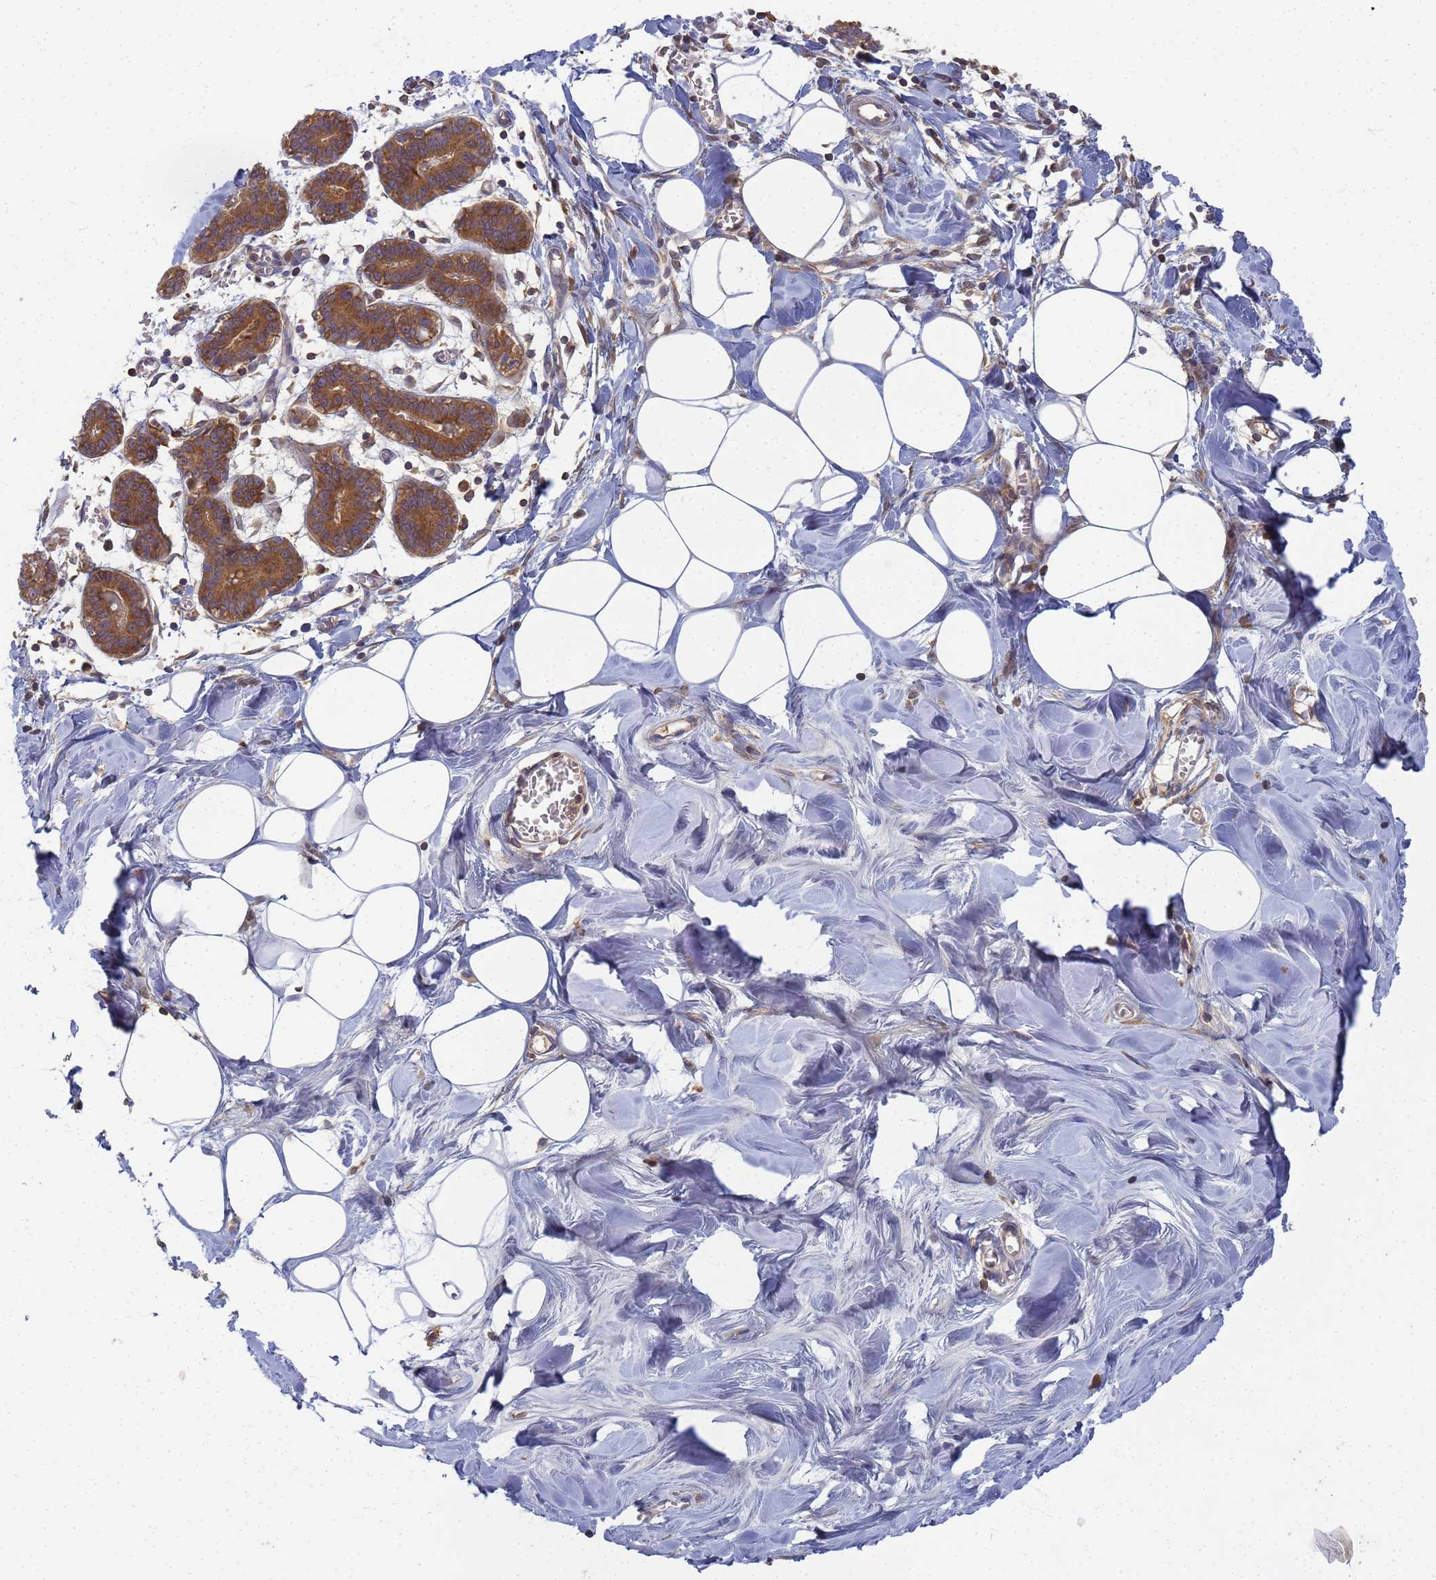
{"staining": {"intensity": "negative", "quantity": "none", "location": "none"}, "tissue": "breast", "cell_type": "Adipocytes", "image_type": "normal", "snomed": [{"axis": "morphology", "description": "Normal tissue, NOS"}, {"axis": "topography", "description": "Breast"}], "caption": "High power microscopy histopathology image of an immunohistochemistry (IHC) image of unremarkable breast, revealing no significant staining in adipocytes. (Brightfield microscopy of DAB (3,3'-diaminobenzidine) immunohistochemistry (IHC) at high magnification).", "gene": "SHARPIN", "patient": {"sex": "female", "age": 27}}